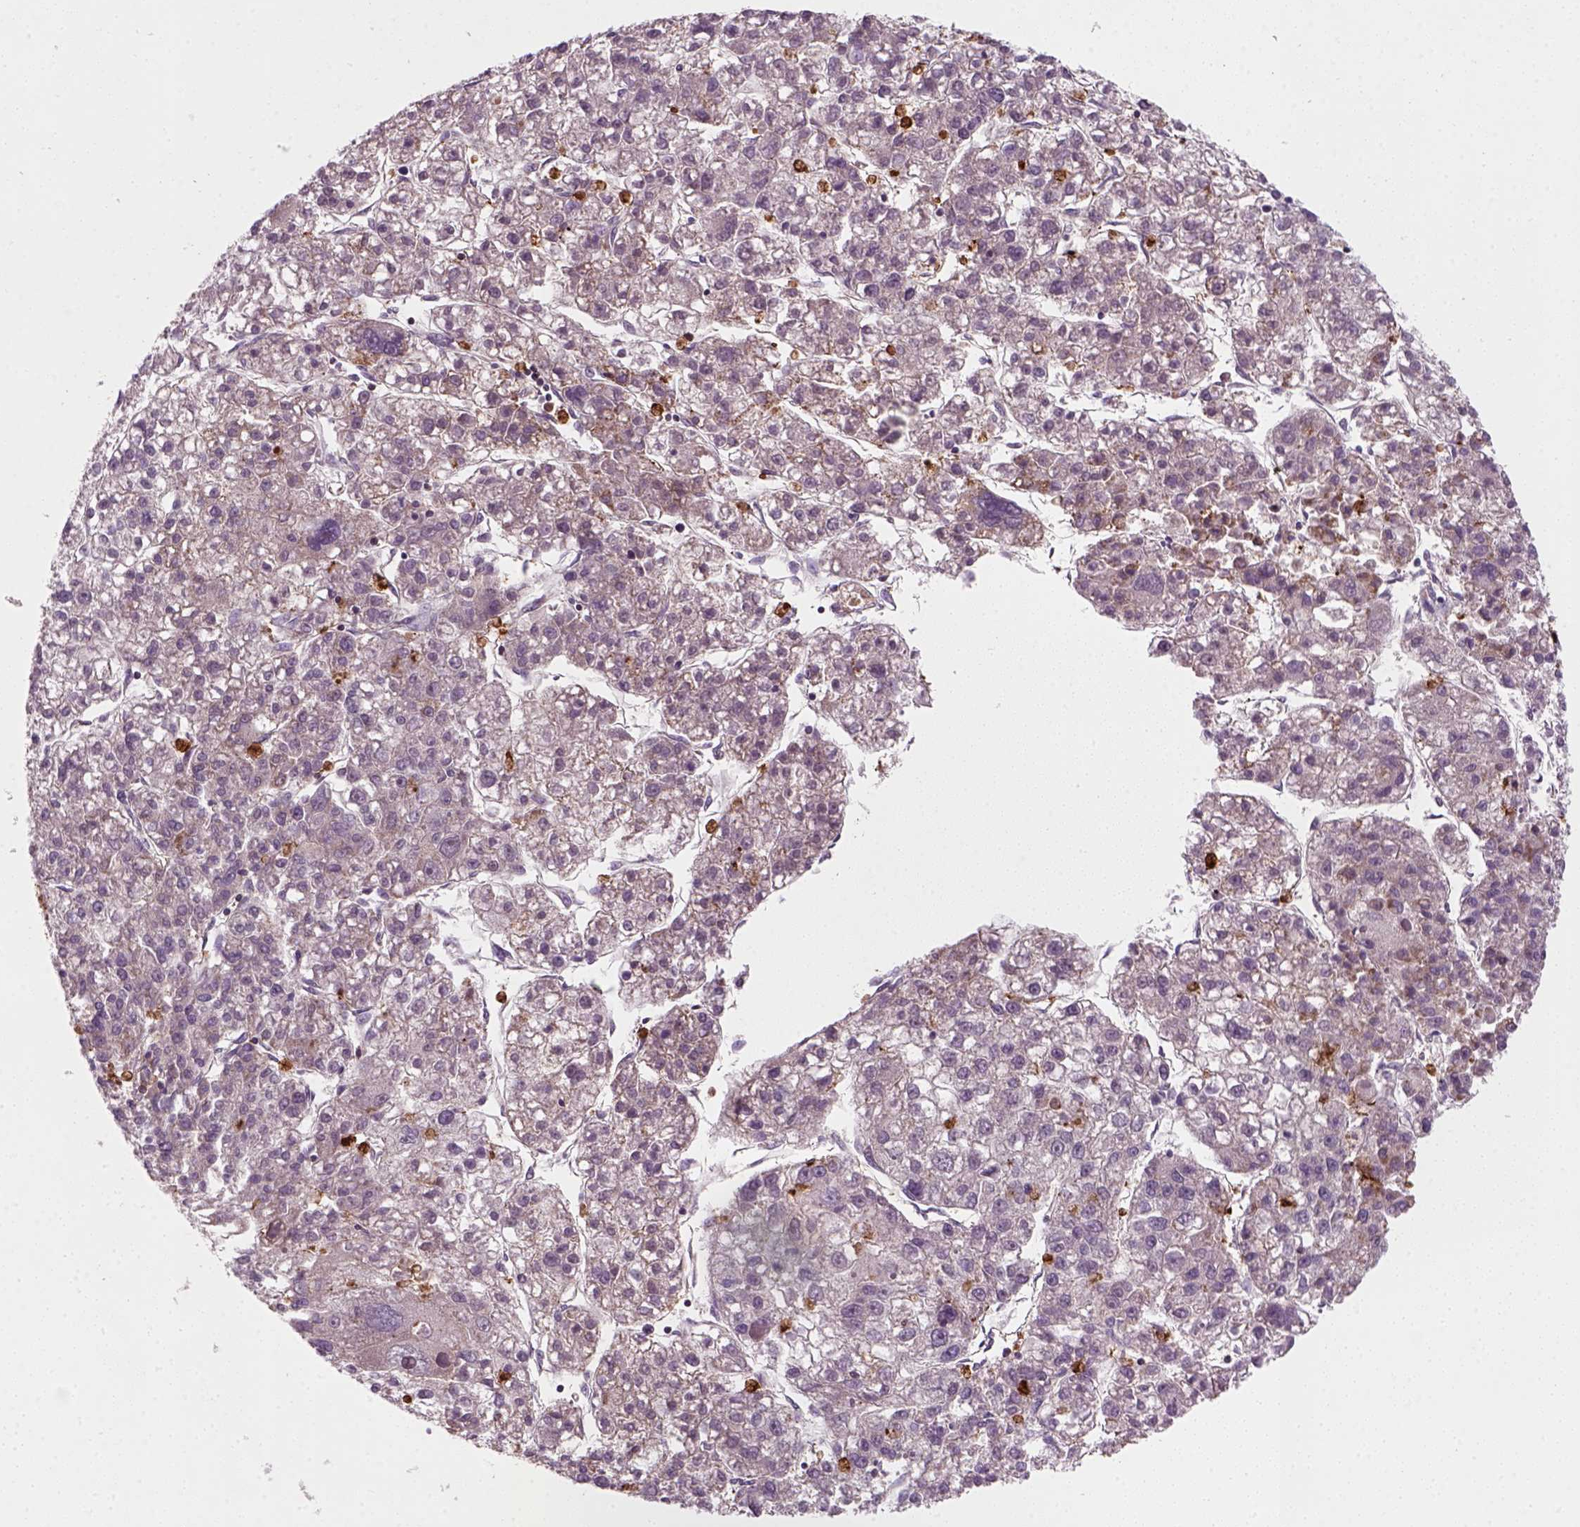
{"staining": {"intensity": "negative", "quantity": "none", "location": "none"}, "tissue": "liver cancer", "cell_type": "Tumor cells", "image_type": "cancer", "snomed": [{"axis": "morphology", "description": "Carcinoma, Hepatocellular, NOS"}, {"axis": "topography", "description": "Liver"}], "caption": "The histopathology image shows no staining of tumor cells in liver hepatocellular carcinoma. (Stains: DAB immunohistochemistry with hematoxylin counter stain, Microscopy: brightfield microscopy at high magnification).", "gene": "NUDT16L1", "patient": {"sex": "male", "age": 56}}